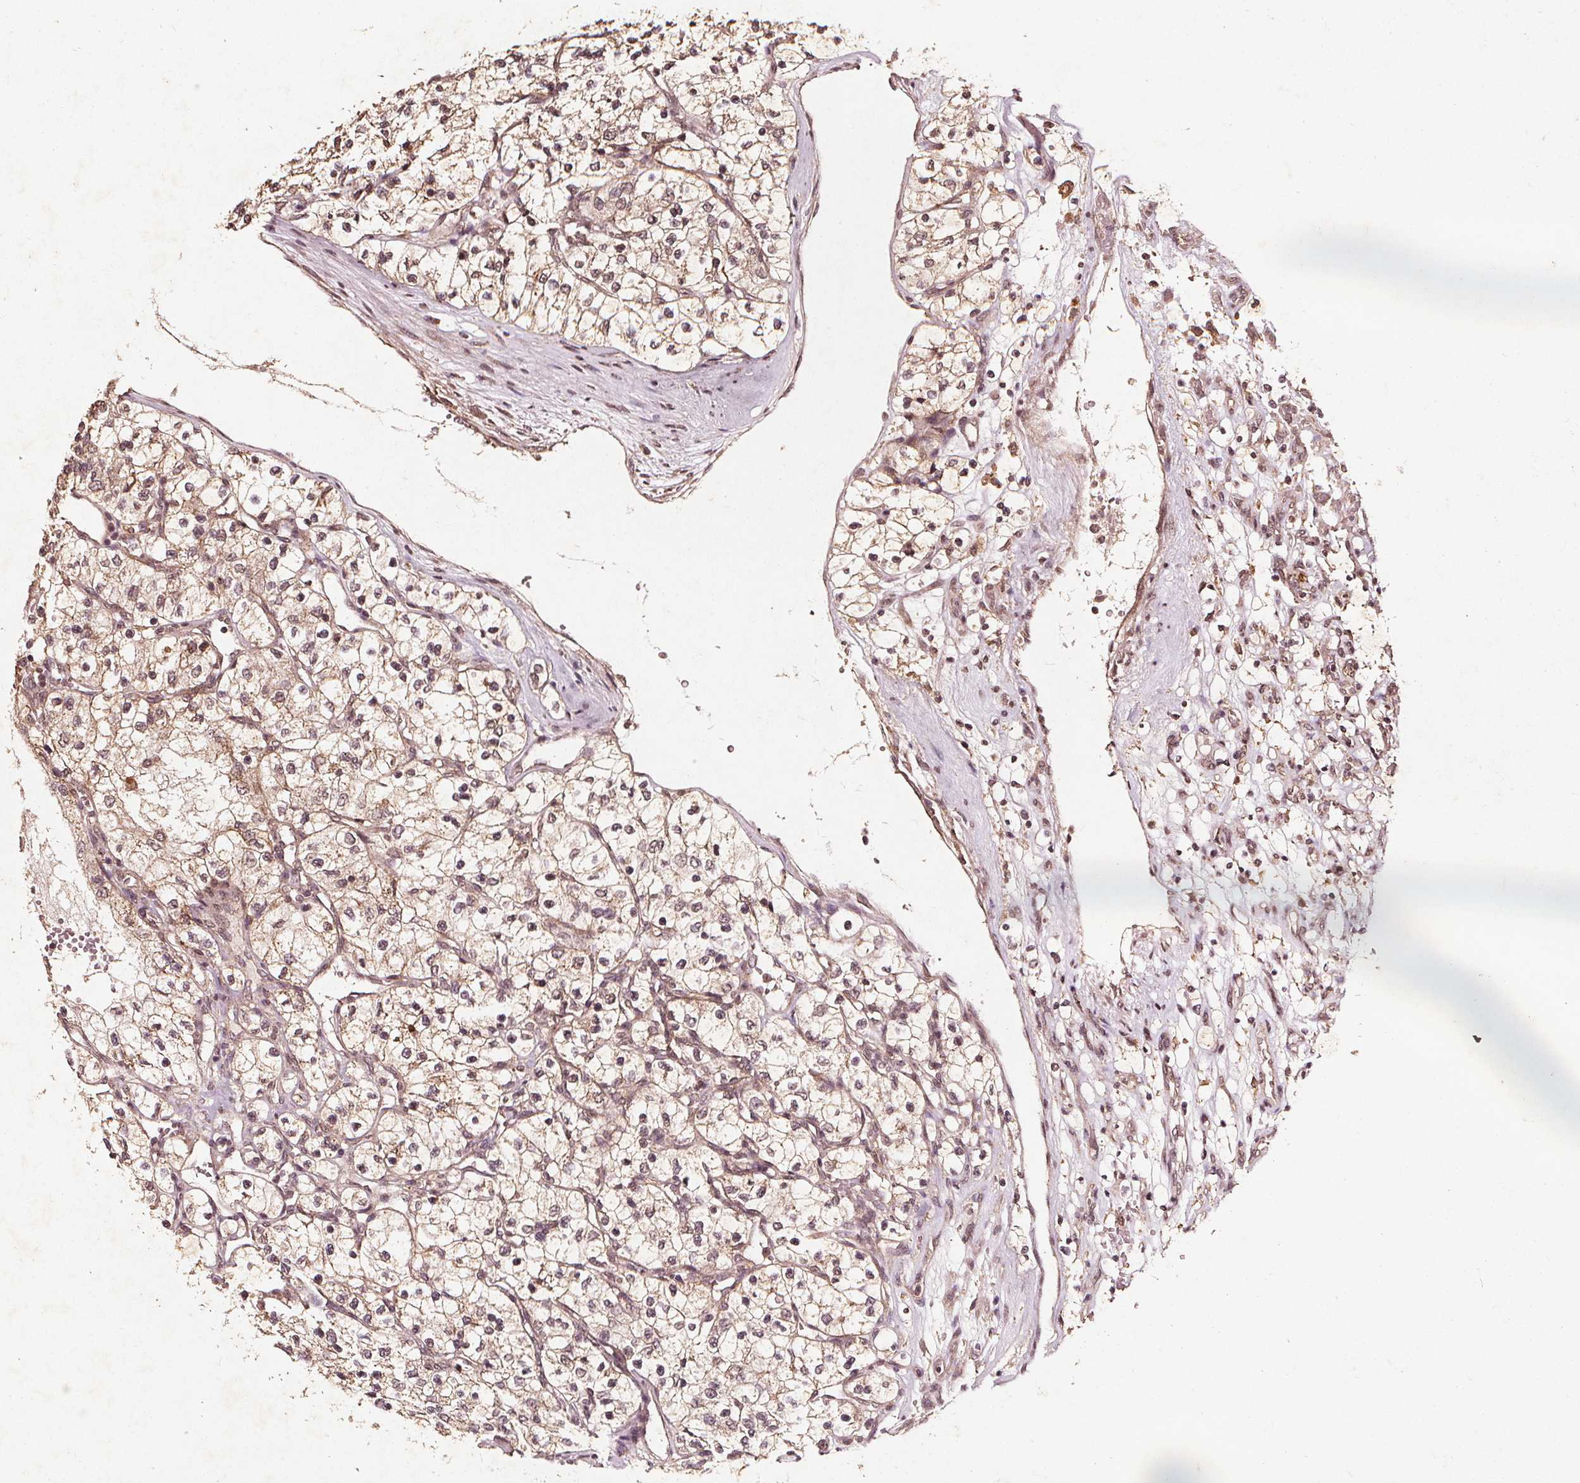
{"staining": {"intensity": "moderate", "quantity": ">75%", "location": "cytoplasmic/membranous"}, "tissue": "renal cancer", "cell_type": "Tumor cells", "image_type": "cancer", "snomed": [{"axis": "morphology", "description": "Adenocarcinoma, NOS"}, {"axis": "topography", "description": "Kidney"}], "caption": "A photomicrograph of human adenocarcinoma (renal) stained for a protein reveals moderate cytoplasmic/membranous brown staining in tumor cells.", "gene": "ABCA1", "patient": {"sex": "female", "age": 69}}